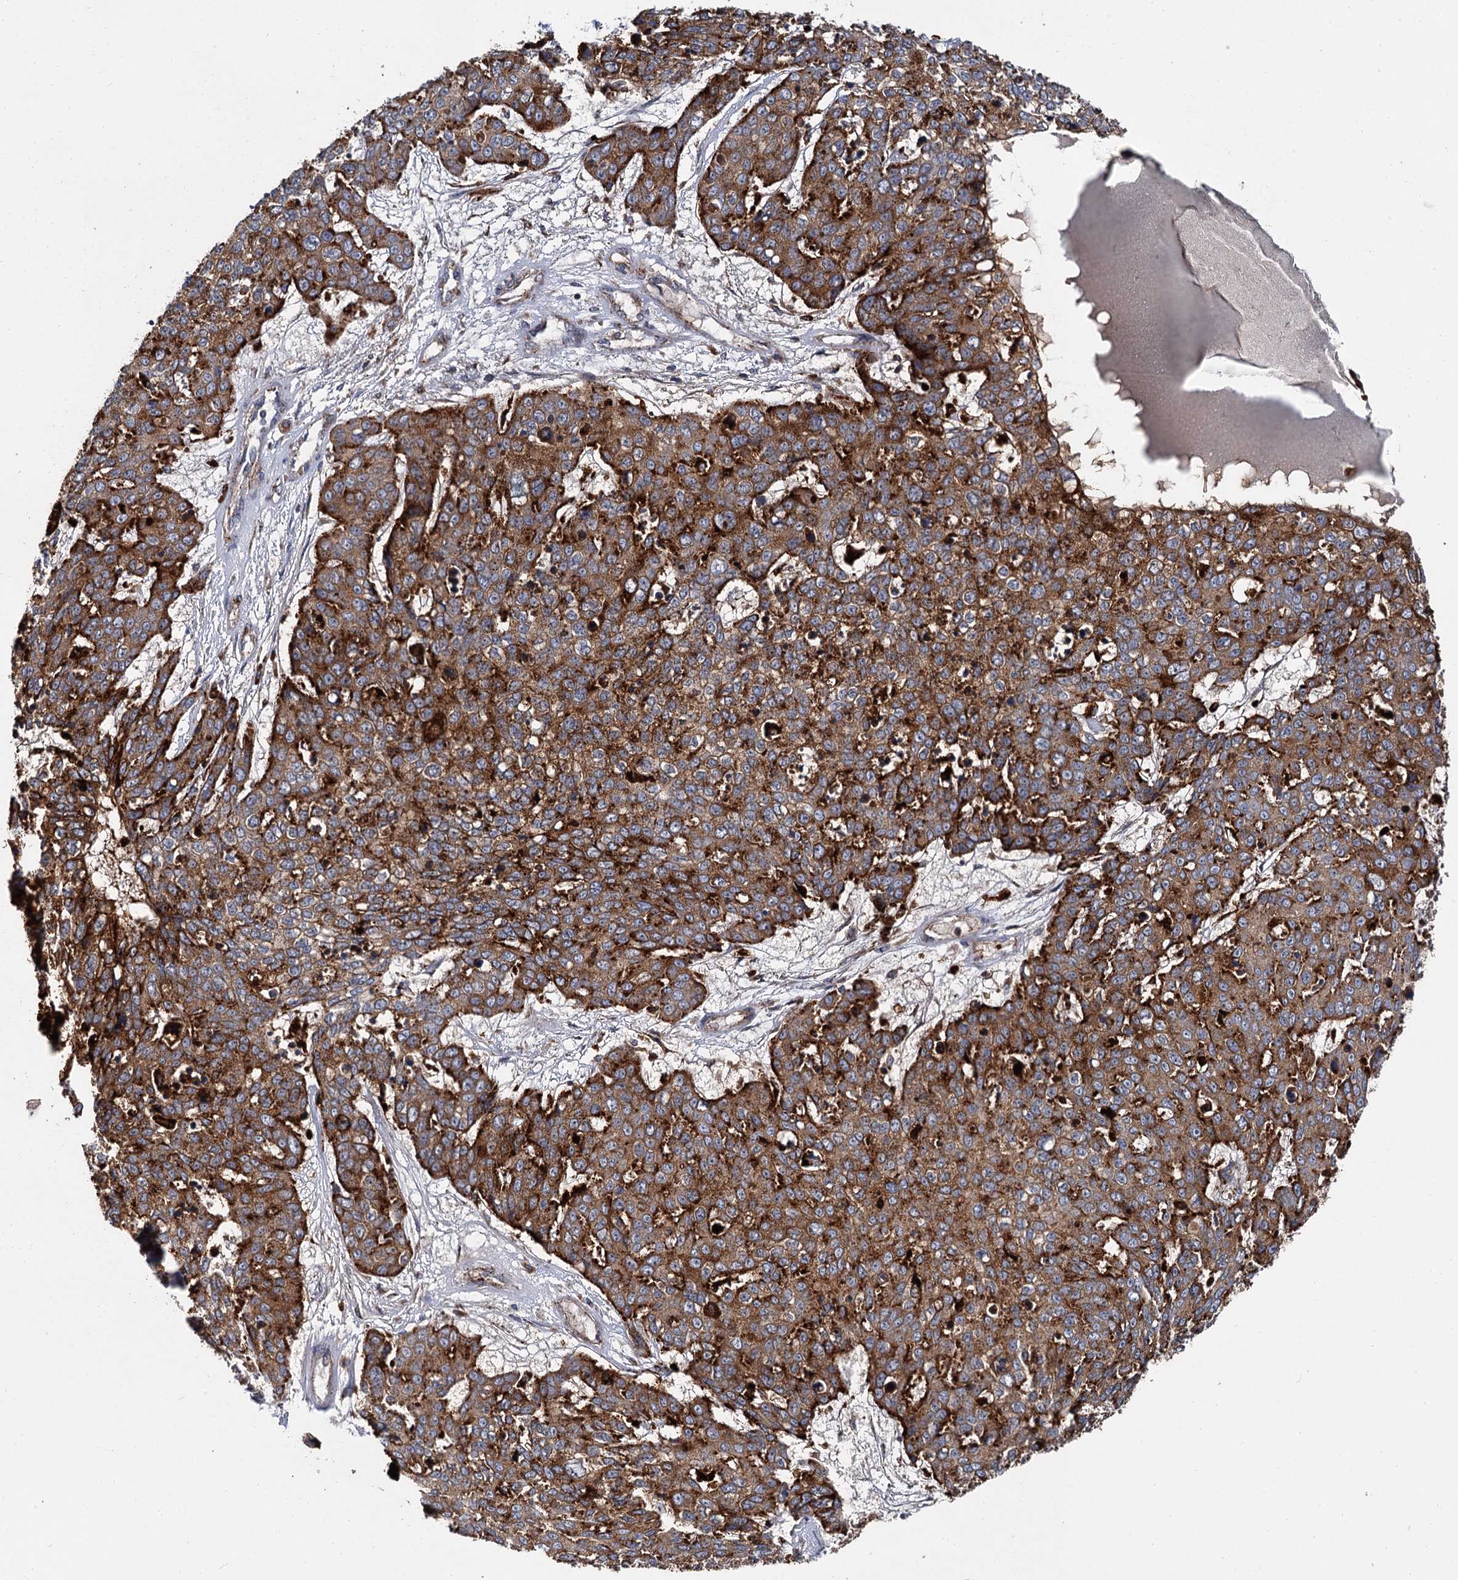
{"staining": {"intensity": "strong", "quantity": ">75%", "location": "cytoplasmic/membranous"}, "tissue": "skin cancer", "cell_type": "Tumor cells", "image_type": "cancer", "snomed": [{"axis": "morphology", "description": "Squamous cell carcinoma, NOS"}, {"axis": "topography", "description": "Skin"}], "caption": "This photomicrograph demonstrates skin squamous cell carcinoma stained with immunohistochemistry (IHC) to label a protein in brown. The cytoplasmic/membranous of tumor cells show strong positivity for the protein. Nuclei are counter-stained blue.", "gene": "GBA1", "patient": {"sex": "male", "age": 71}}